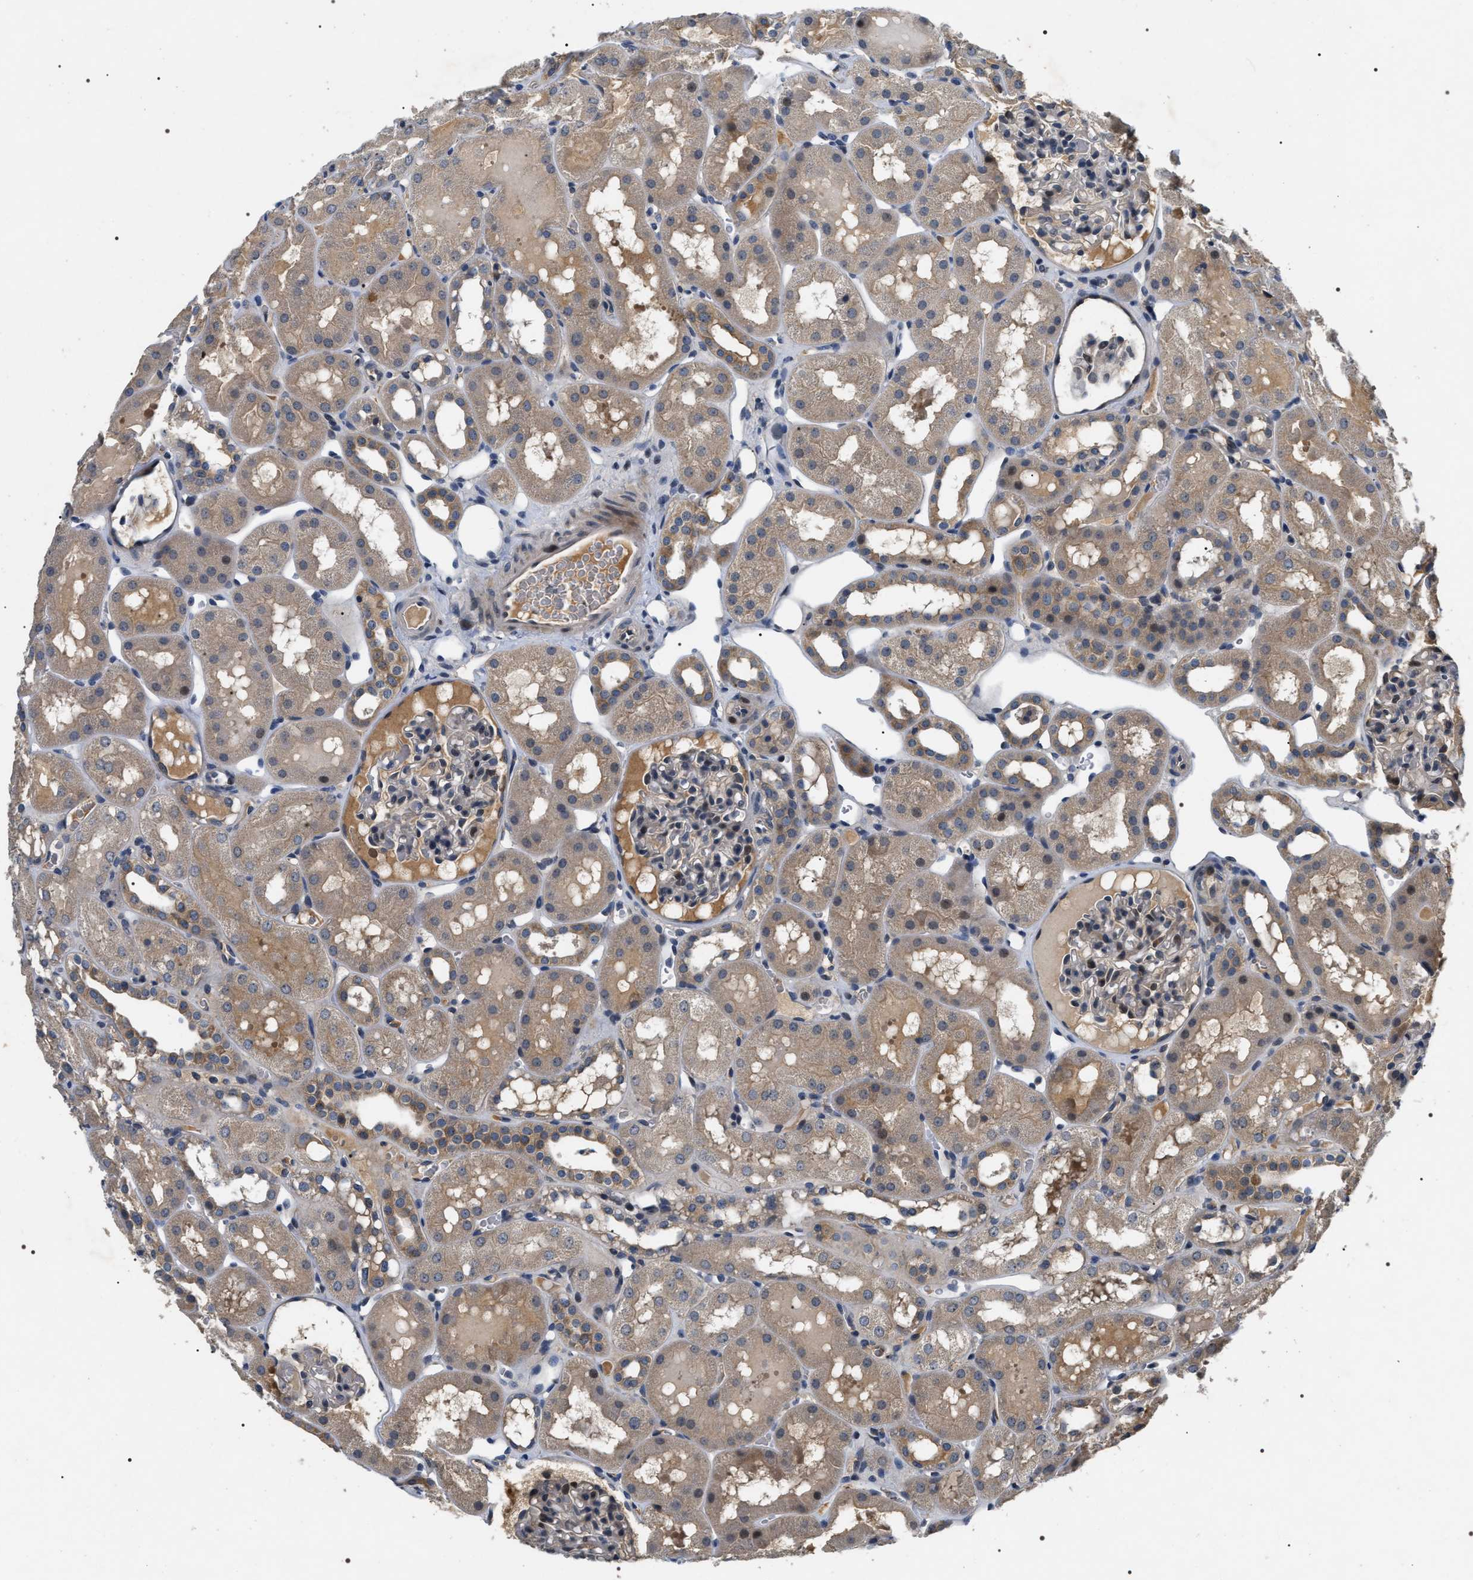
{"staining": {"intensity": "negative", "quantity": "none", "location": "none"}, "tissue": "kidney", "cell_type": "Cells in glomeruli", "image_type": "normal", "snomed": [{"axis": "morphology", "description": "Normal tissue, NOS"}, {"axis": "topography", "description": "Kidney"}, {"axis": "topography", "description": "Urinary bladder"}], "caption": "High magnification brightfield microscopy of normal kidney stained with DAB (brown) and counterstained with hematoxylin (blue): cells in glomeruli show no significant staining. (Brightfield microscopy of DAB immunohistochemistry (IHC) at high magnification).", "gene": "IFT81", "patient": {"sex": "male", "age": 16}}